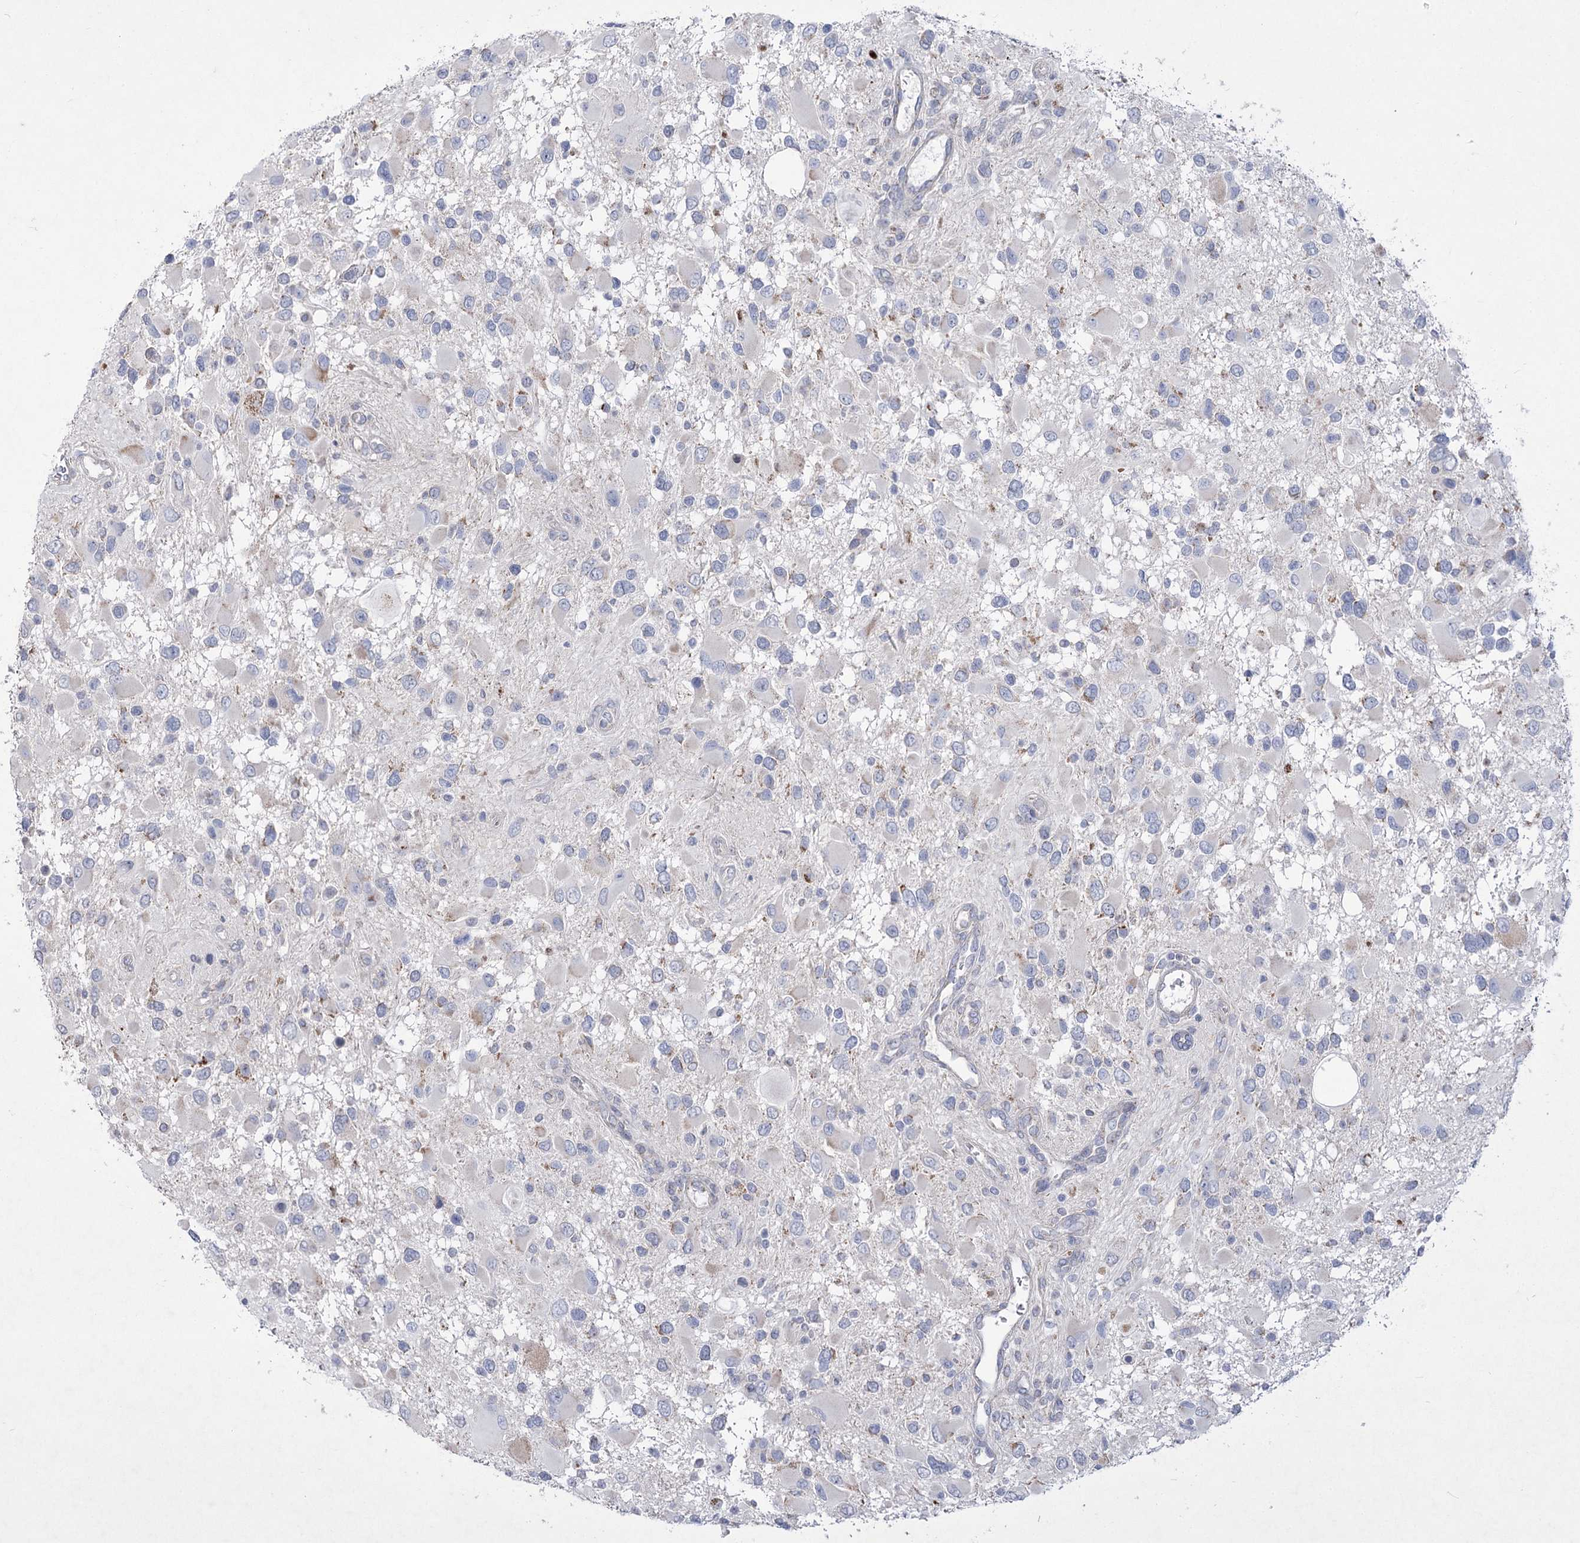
{"staining": {"intensity": "negative", "quantity": "none", "location": "none"}, "tissue": "glioma", "cell_type": "Tumor cells", "image_type": "cancer", "snomed": [{"axis": "morphology", "description": "Glioma, malignant, High grade"}, {"axis": "topography", "description": "Brain"}], "caption": "Tumor cells are negative for protein expression in human malignant glioma (high-grade).", "gene": "PDHB", "patient": {"sex": "male", "age": 53}}